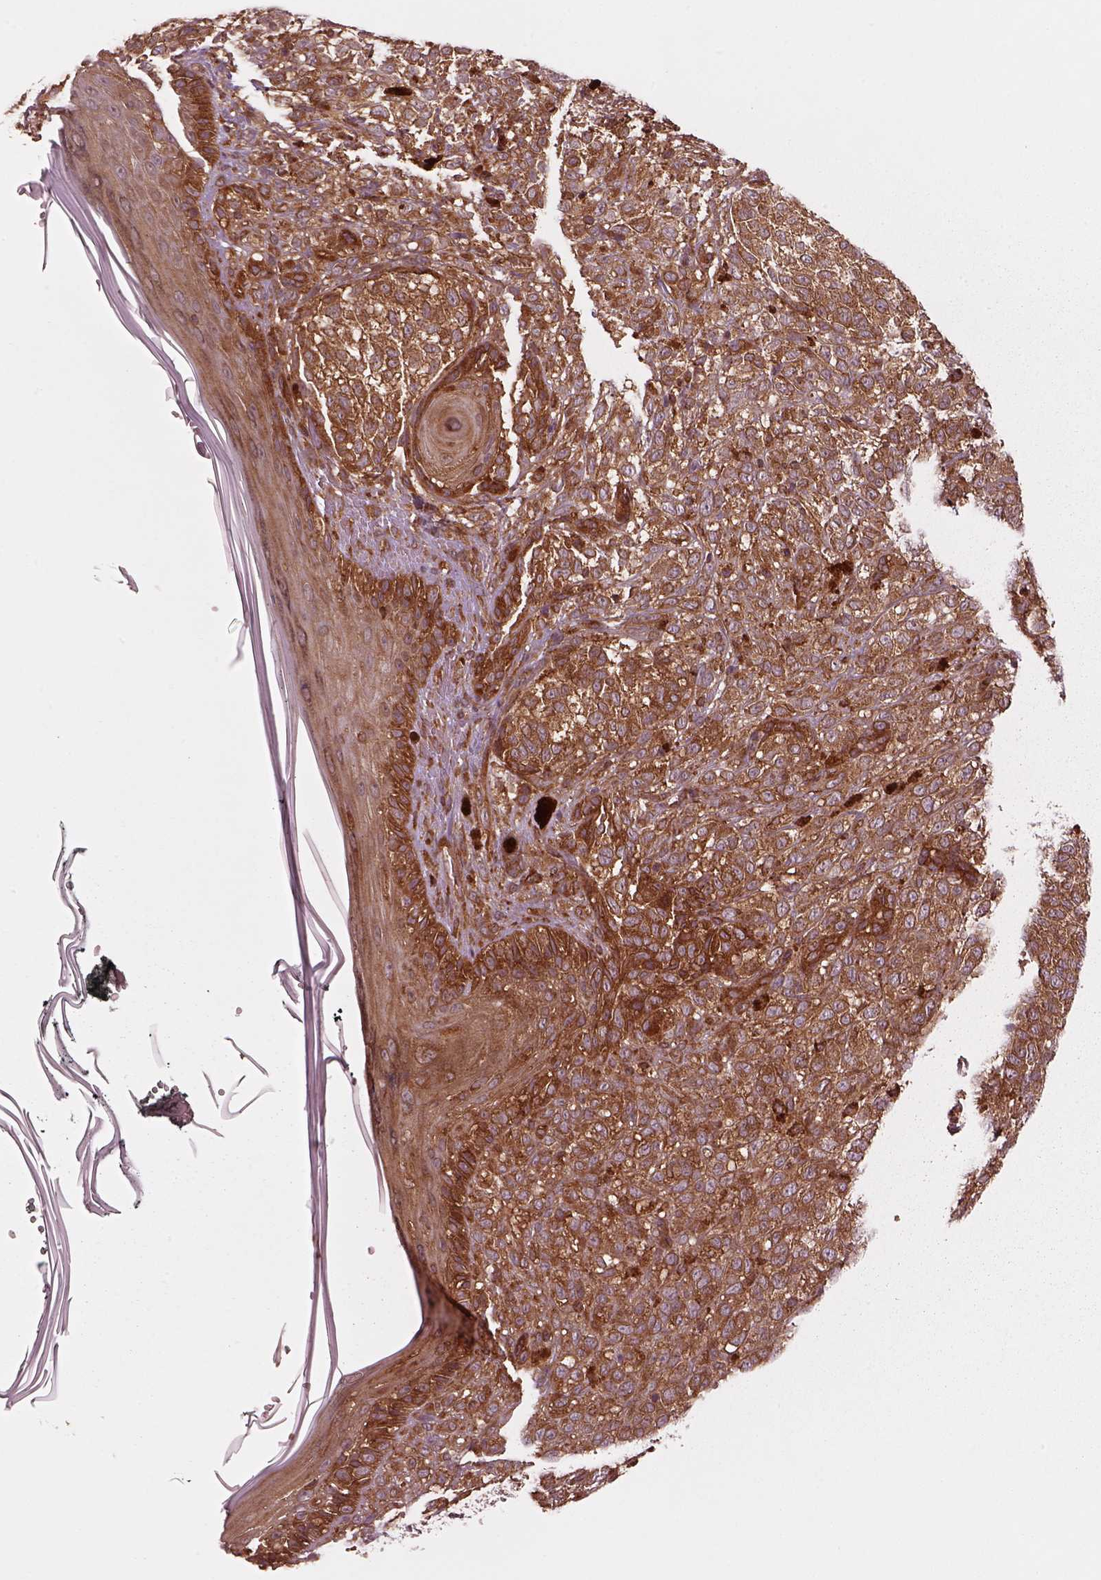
{"staining": {"intensity": "strong", "quantity": ">75%", "location": "cytoplasmic/membranous"}, "tissue": "melanoma", "cell_type": "Tumor cells", "image_type": "cancer", "snomed": [{"axis": "morphology", "description": "Malignant melanoma, NOS"}, {"axis": "topography", "description": "Skin"}], "caption": "Tumor cells display strong cytoplasmic/membranous expression in about >75% of cells in melanoma. (DAB (3,3'-diaminobenzidine) IHC, brown staining for protein, blue staining for nuclei).", "gene": "WASHC2A", "patient": {"sex": "female", "age": 86}}